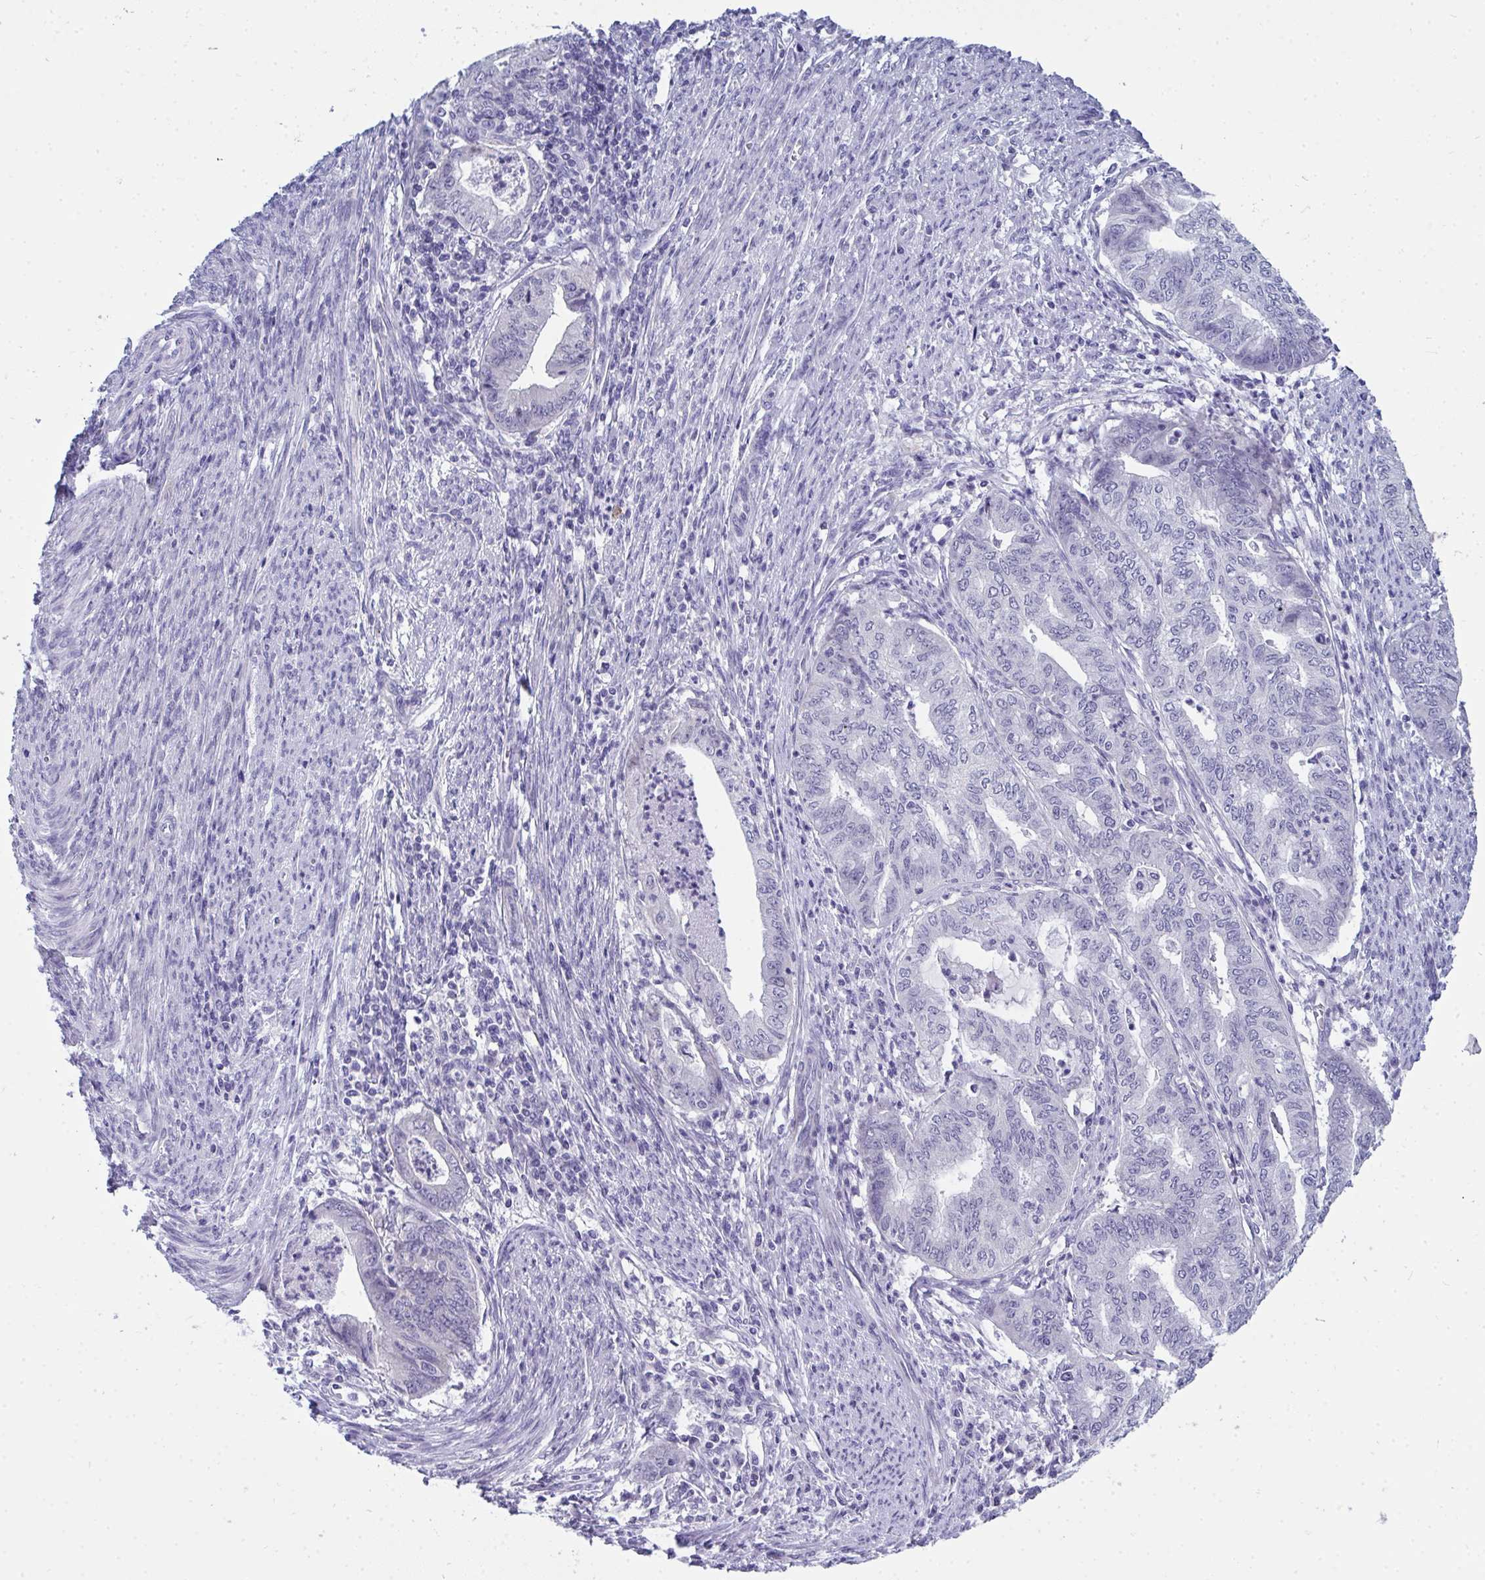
{"staining": {"intensity": "negative", "quantity": "none", "location": "none"}, "tissue": "endometrial cancer", "cell_type": "Tumor cells", "image_type": "cancer", "snomed": [{"axis": "morphology", "description": "Adenocarcinoma, NOS"}, {"axis": "topography", "description": "Endometrium"}], "caption": "Tumor cells are negative for brown protein staining in endometrial cancer (adenocarcinoma).", "gene": "TSBP1", "patient": {"sex": "female", "age": 79}}